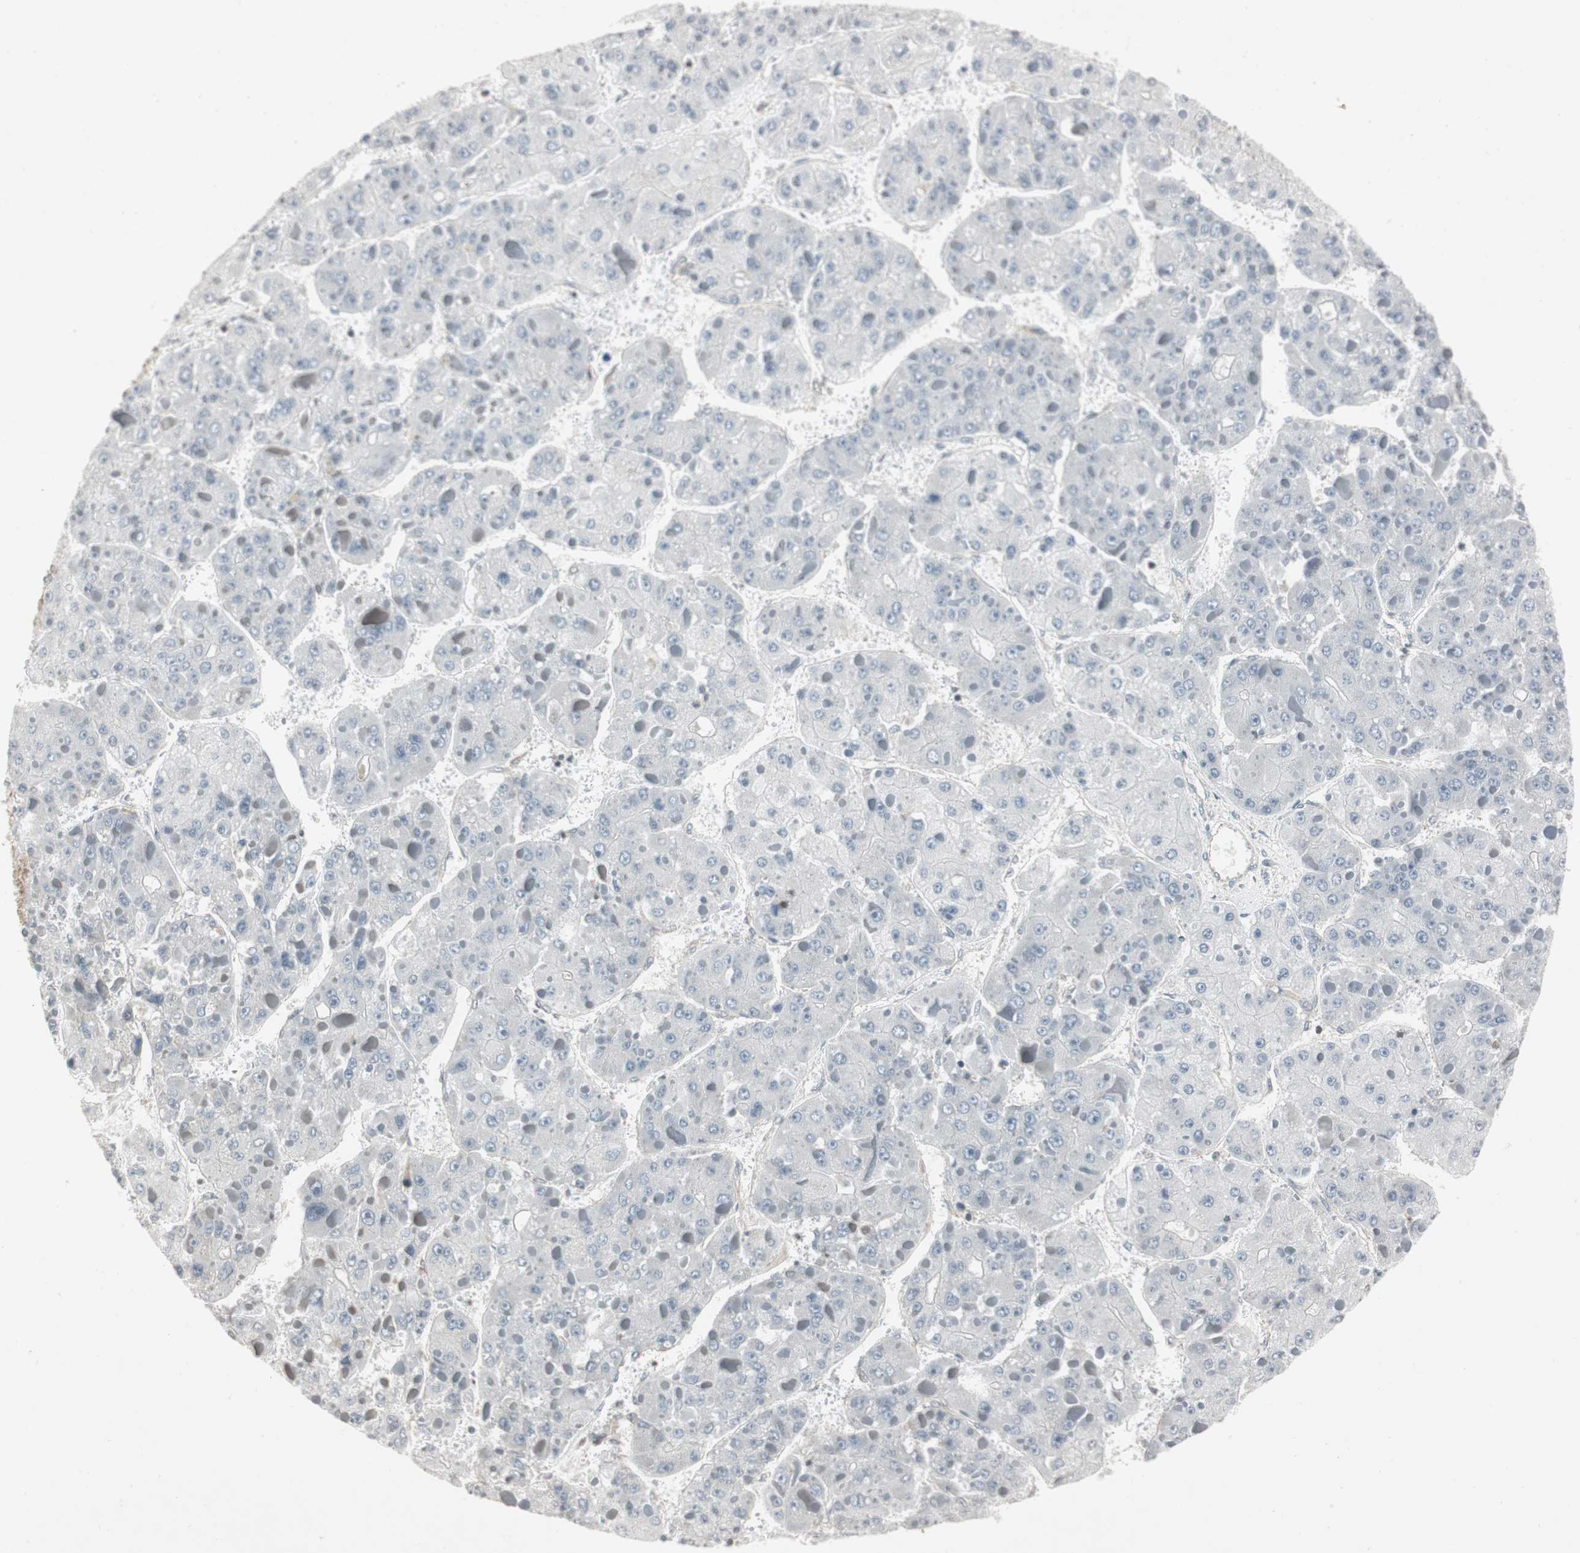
{"staining": {"intensity": "negative", "quantity": "none", "location": "none"}, "tissue": "liver cancer", "cell_type": "Tumor cells", "image_type": "cancer", "snomed": [{"axis": "morphology", "description": "Carcinoma, Hepatocellular, NOS"}, {"axis": "topography", "description": "Liver"}], "caption": "Immunohistochemical staining of hepatocellular carcinoma (liver) reveals no significant expression in tumor cells. Brightfield microscopy of immunohistochemistry stained with DAB (brown) and hematoxylin (blue), captured at high magnification.", "gene": "ARHGEF1", "patient": {"sex": "female", "age": 73}}